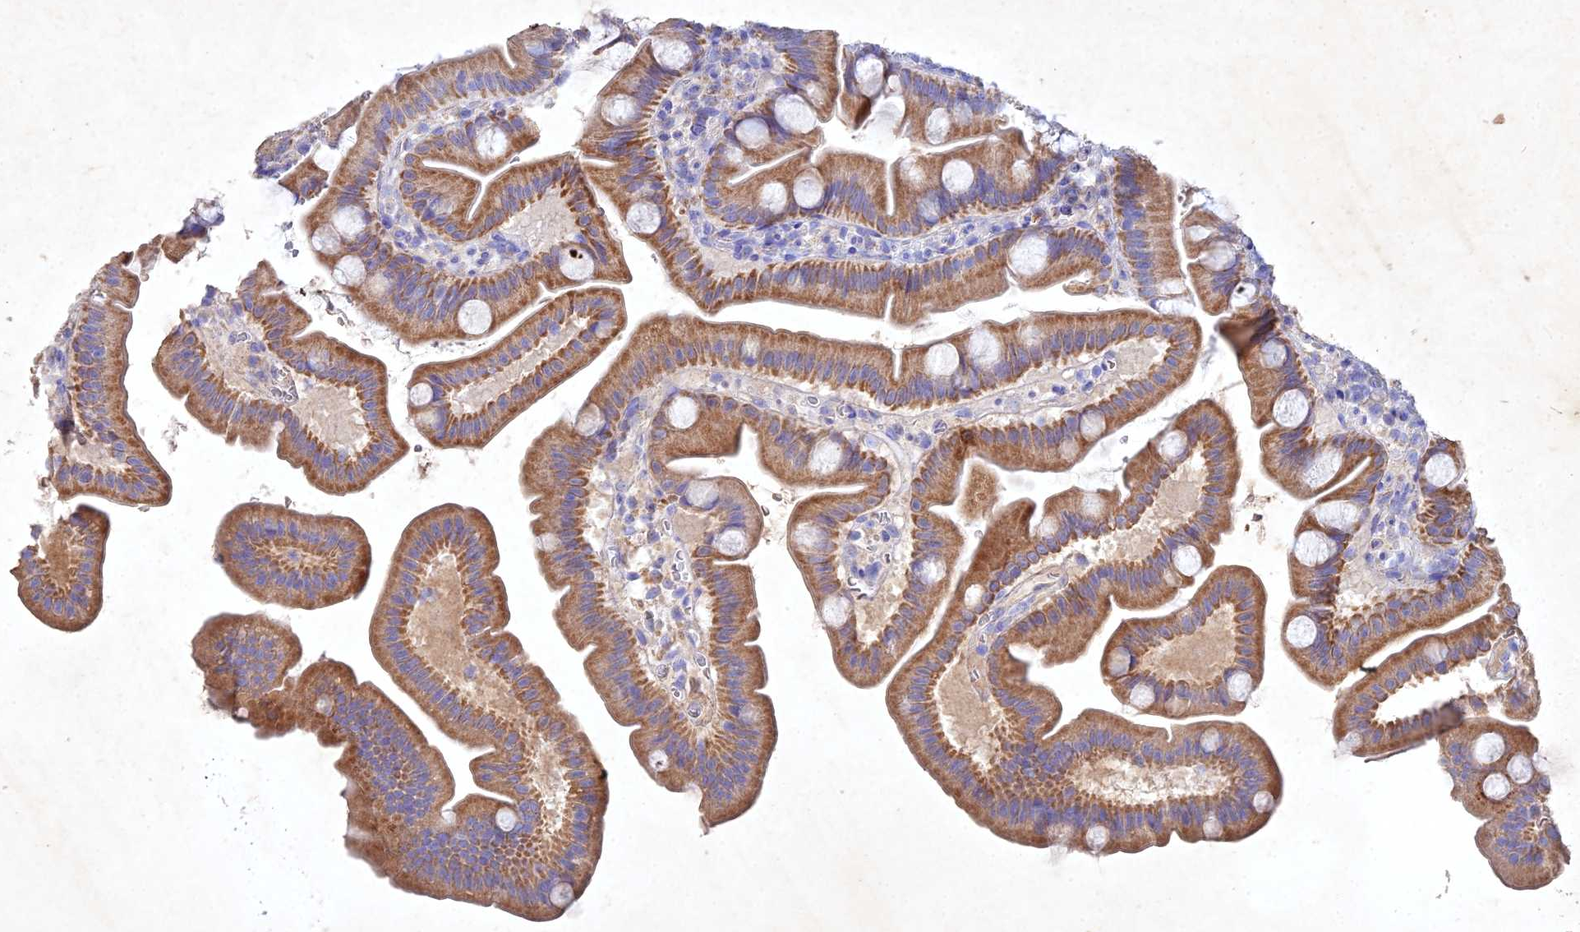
{"staining": {"intensity": "moderate", "quantity": ">75%", "location": "cytoplasmic/membranous"}, "tissue": "small intestine", "cell_type": "Glandular cells", "image_type": "normal", "snomed": [{"axis": "morphology", "description": "Normal tissue, NOS"}, {"axis": "topography", "description": "Small intestine"}], "caption": "An IHC image of benign tissue is shown. Protein staining in brown highlights moderate cytoplasmic/membranous positivity in small intestine within glandular cells.", "gene": "NDUFV1", "patient": {"sex": "female", "age": 68}}